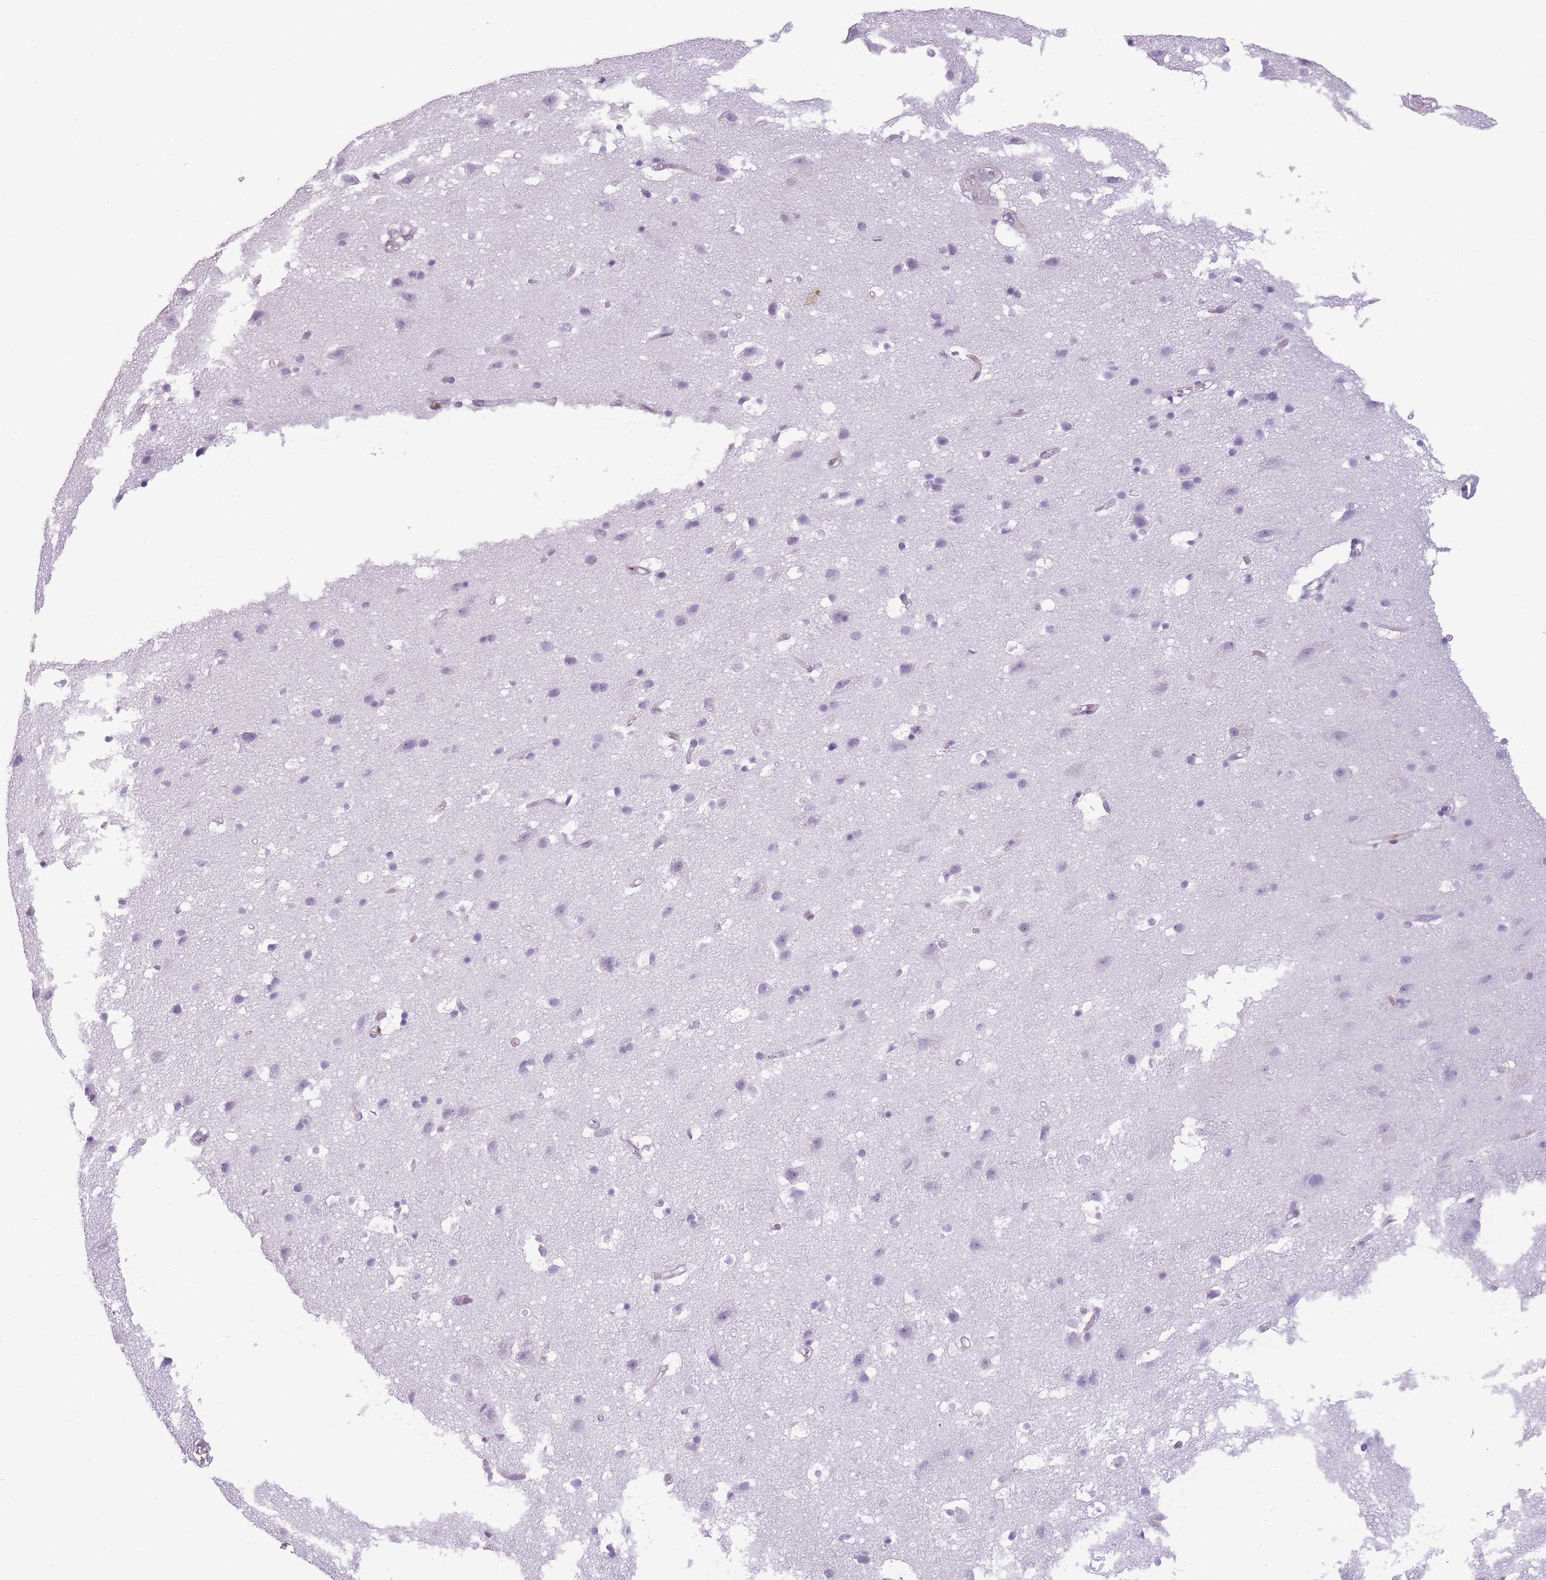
{"staining": {"intensity": "negative", "quantity": "none", "location": "none"}, "tissue": "cerebral cortex", "cell_type": "Endothelial cells", "image_type": "normal", "snomed": [{"axis": "morphology", "description": "Normal tissue, NOS"}, {"axis": "topography", "description": "Cerebral cortex"}], "caption": "High power microscopy photomicrograph of an IHC image of normal cerebral cortex, revealing no significant positivity in endothelial cells.", "gene": "GGT1", "patient": {"sex": "male", "age": 54}}